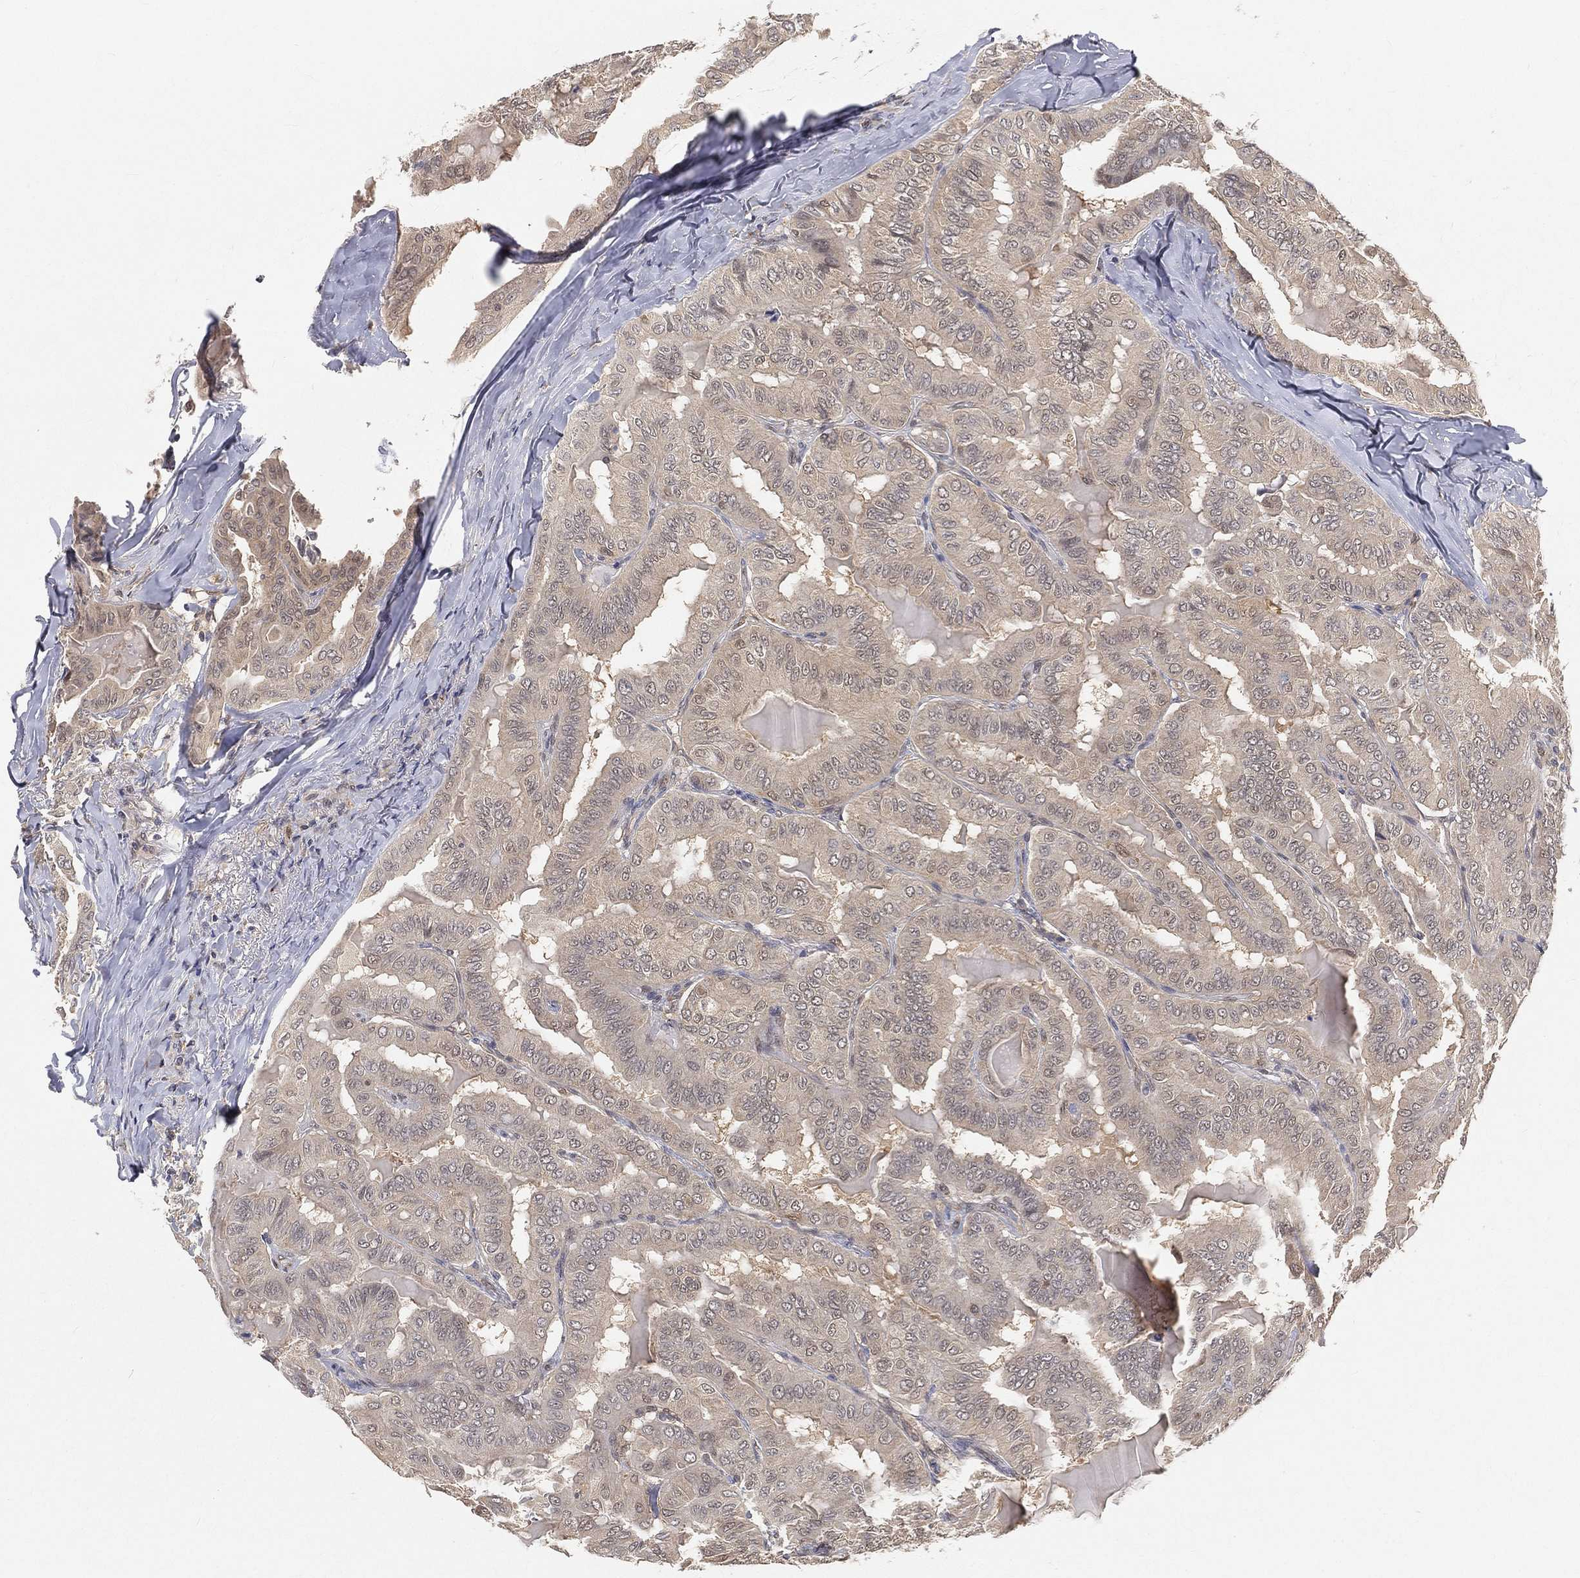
{"staining": {"intensity": "negative", "quantity": "none", "location": "none"}, "tissue": "thyroid cancer", "cell_type": "Tumor cells", "image_type": "cancer", "snomed": [{"axis": "morphology", "description": "Papillary adenocarcinoma, NOS"}, {"axis": "topography", "description": "Thyroid gland"}], "caption": "High power microscopy image of an IHC micrograph of papillary adenocarcinoma (thyroid), revealing no significant staining in tumor cells.", "gene": "MAPK1", "patient": {"sex": "female", "age": 68}}